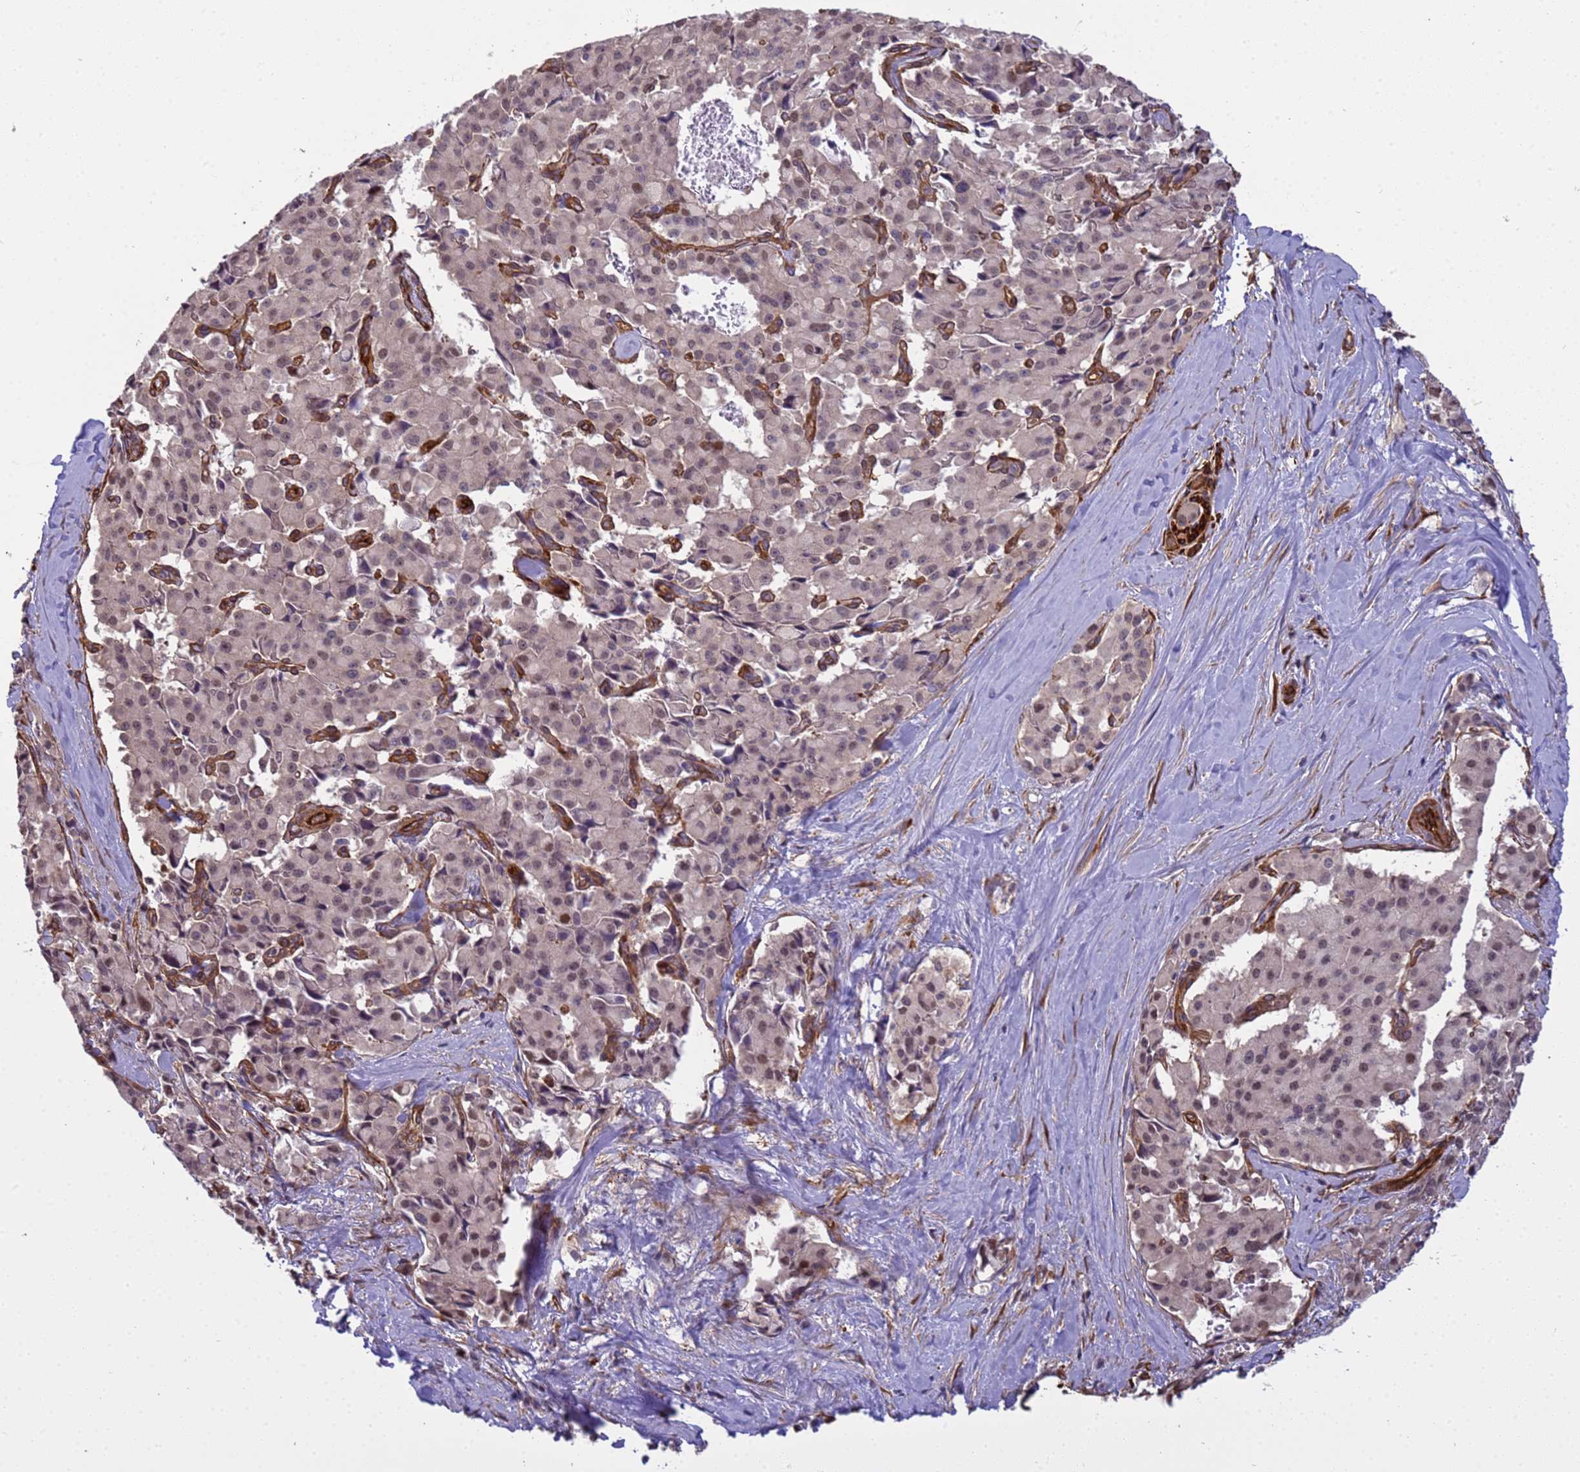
{"staining": {"intensity": "weak", "quantity": "25%-75%", "location": "nuclear"}, "tissue": "pancreatic cancer", "cell_type": "Tumor cells", "image_type": "cancer", "snomed": [{"axis": "morphology", "description": "Adenocarcinoma, NOS"}, {"axis": "topography", "description": "Pancreas"}], "caption": "Human adenocarcinoma (pancreatic) stained for a protein (brown) shows weak nuclear positive expression in about 25%-75% of tumor cells.", "gene": "ITGB4", "patient": {"sex": "male", "age": 65}}